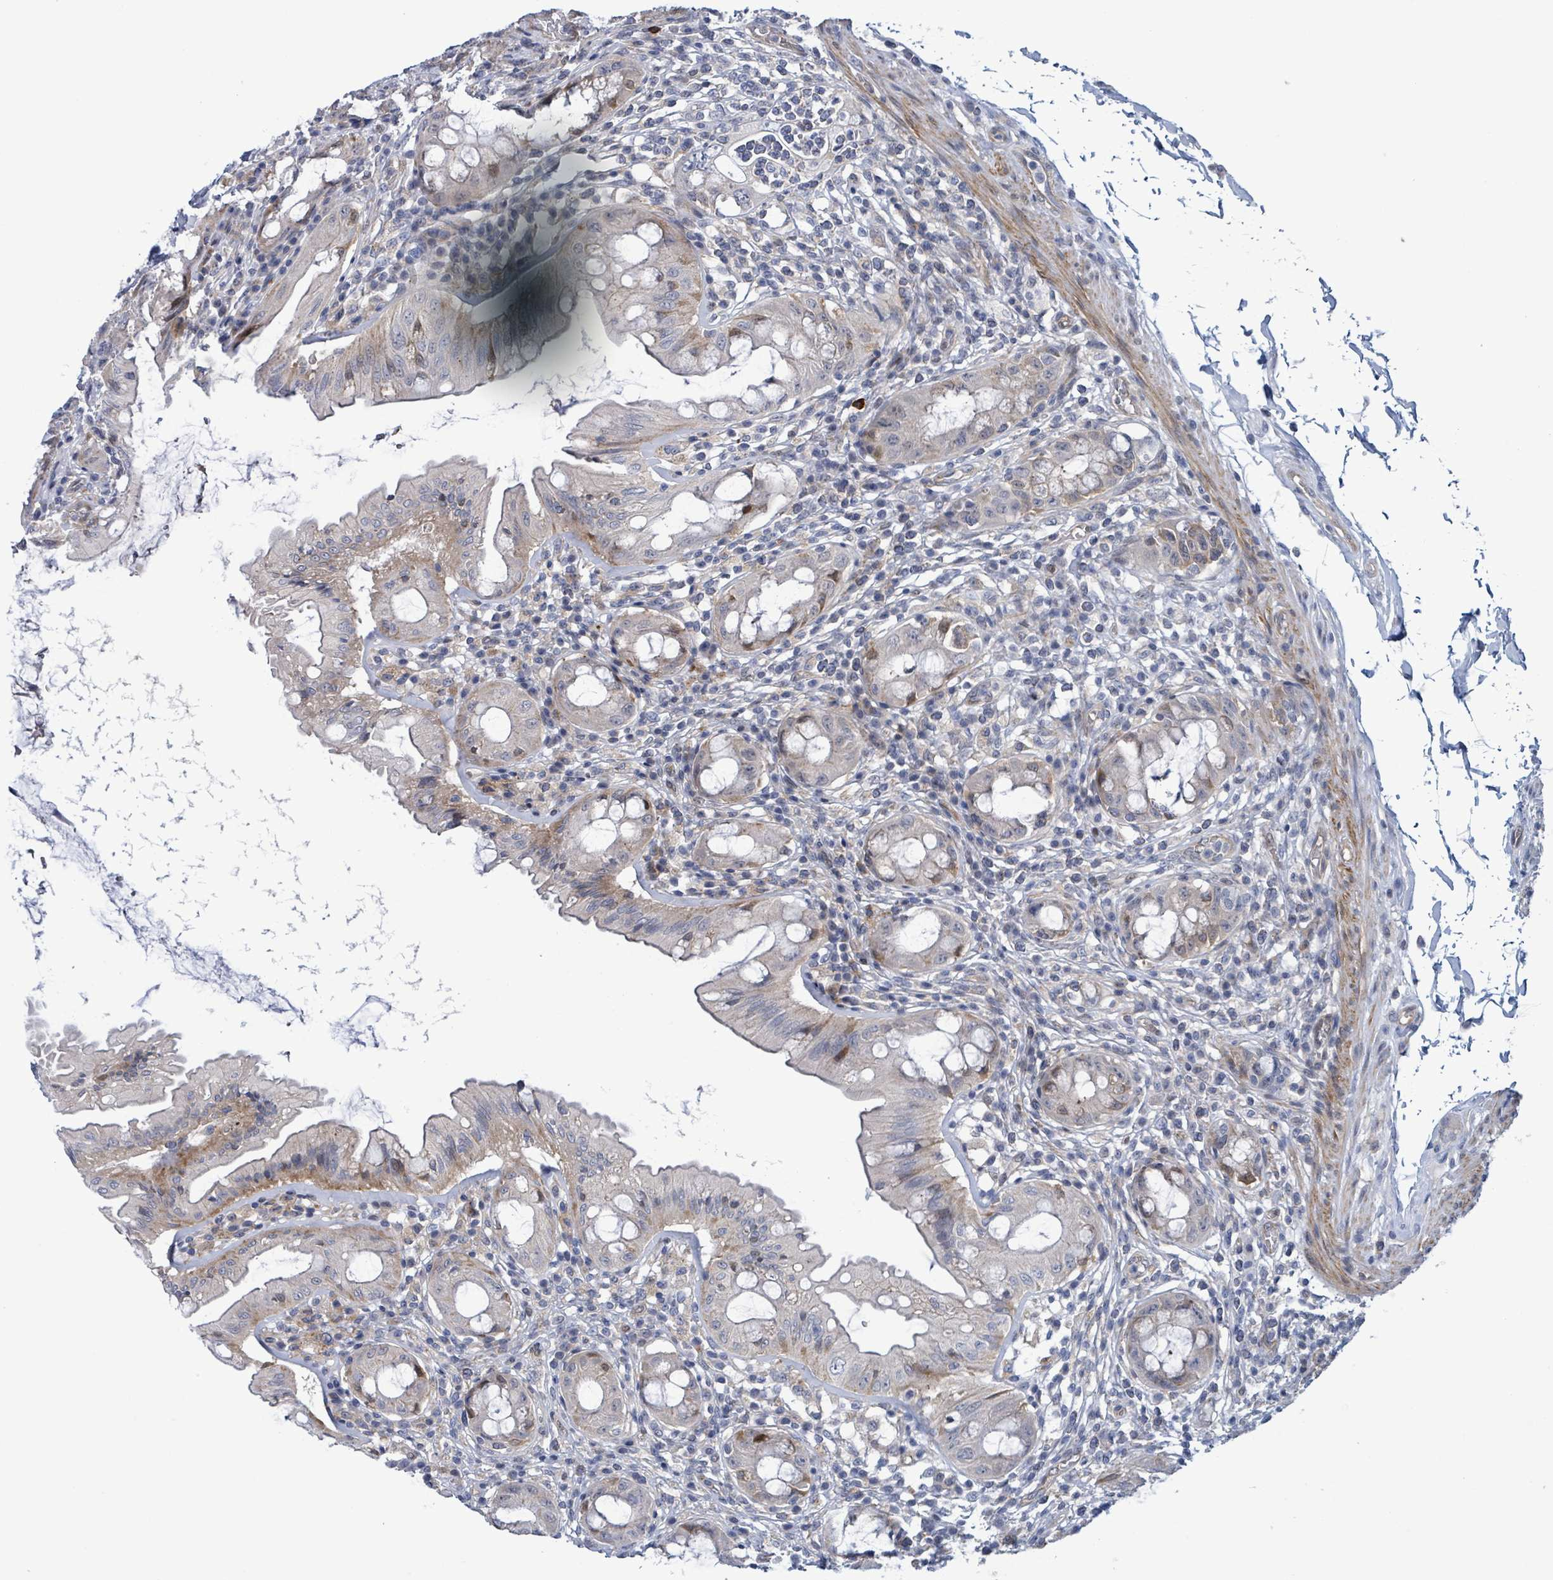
{"staining": {"intensity": "moderate", "quantity": "25%-75%", "location": "cytoplasmic/membranous"}, "tissue": "rectum", "cell_type": "Glandular cells", "image_type": "normal", "snomed": [{"axis": "morphology", "description": "Normal tissue, NOS"}, {"axis": "topography", "description": "Rectum"}], "caption": "The photomicrograph exhibits staining of normal rectum, revealing moderate cytoplasmic/membranous protein expression (brown color) within glandular cells.", "gene": "C9orf152", "patient": {"sex": "female", "age": 57}}